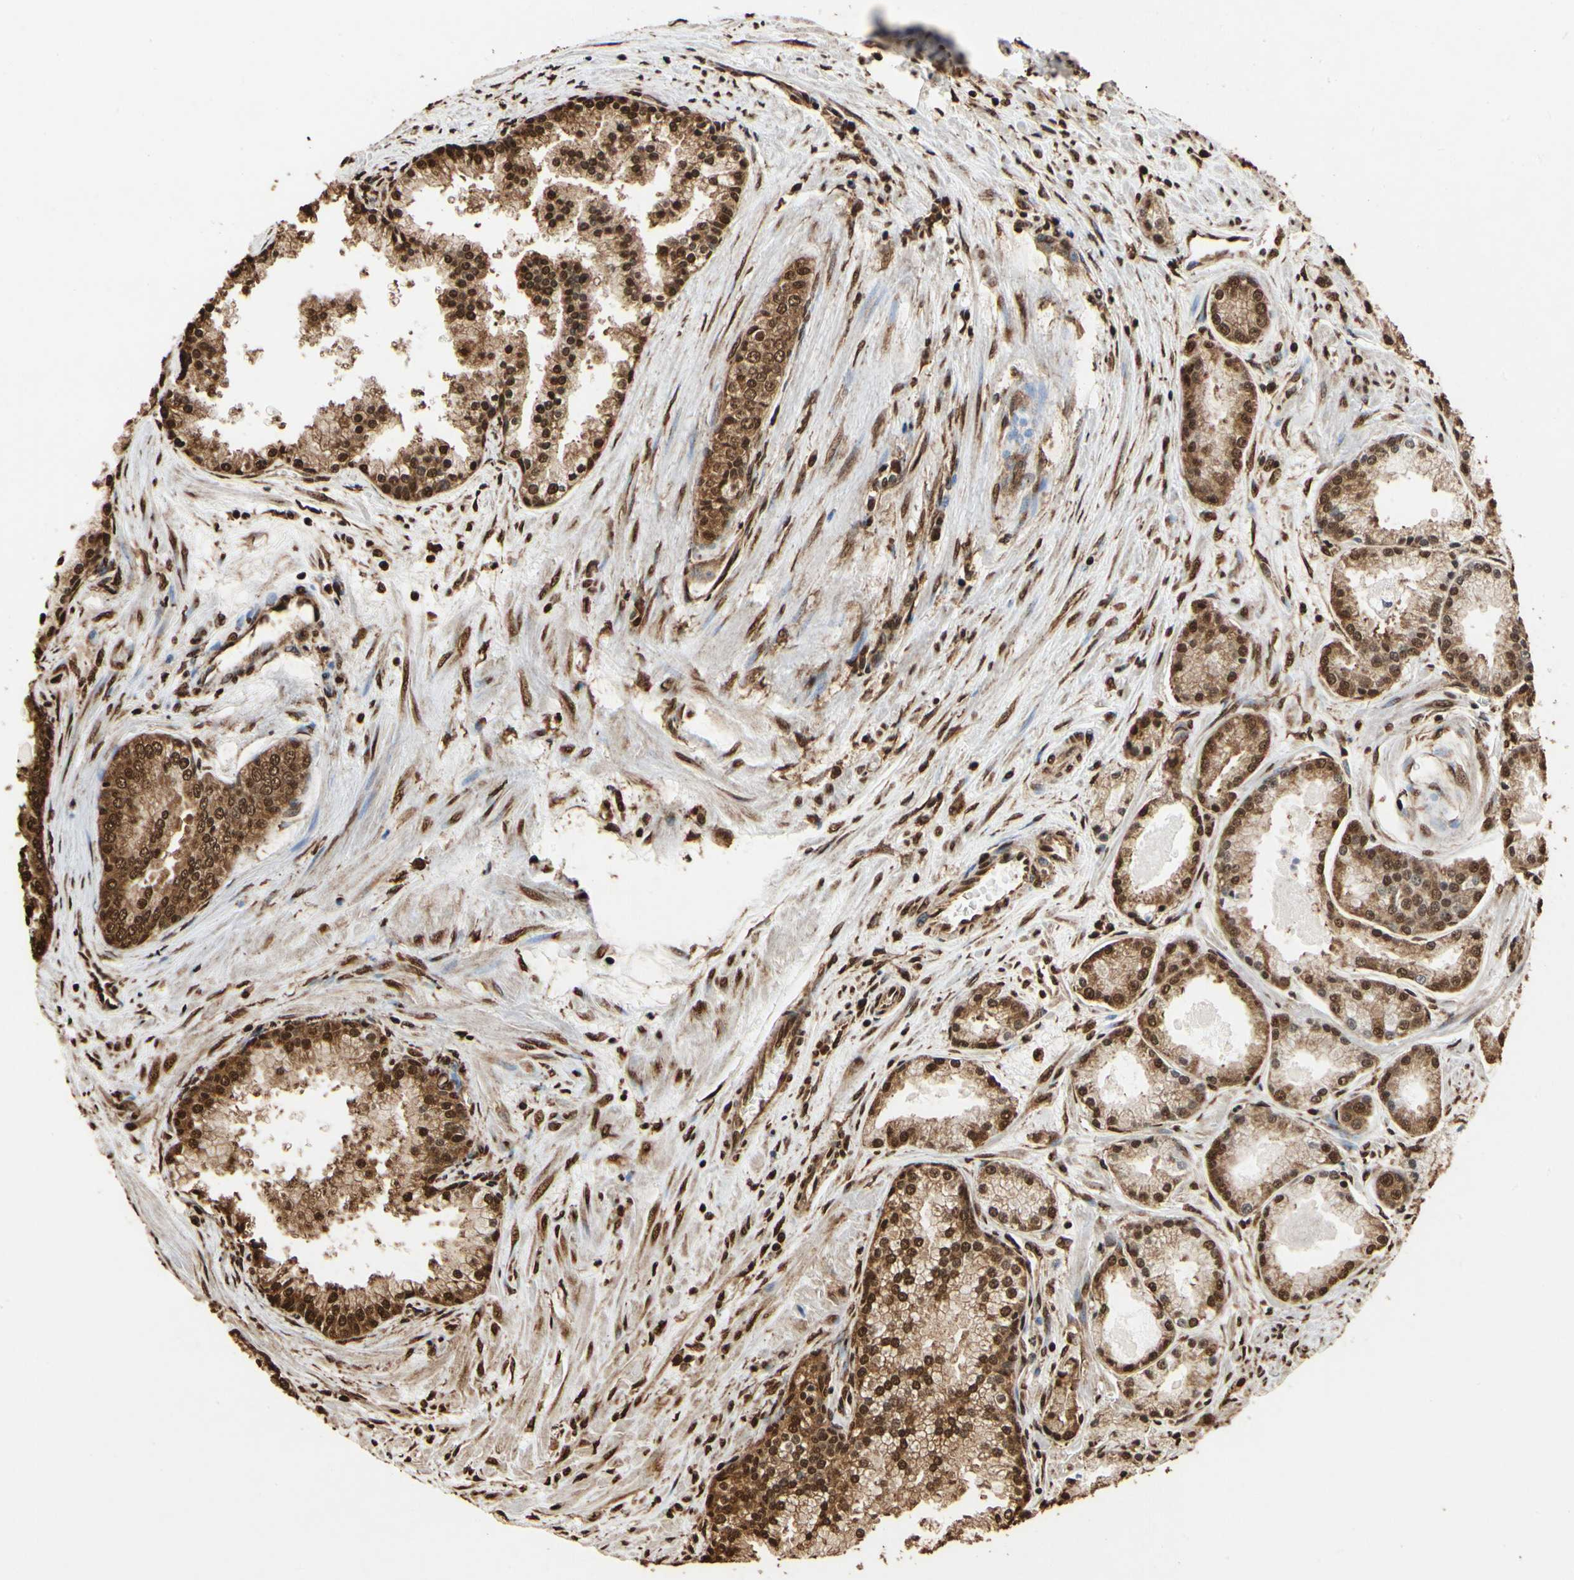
{"staining": {"intensity": "strong", "quantity": ">75%", "location": "cytoplasmic/membranous,nuclear"}, "tissue": "prostate cancer", "cell_type": "Tumor cells", "image_type": "cancer", "snomed": [{"axis": "morphology", "description": "Adenocarcinoma, High grade"}, {"axis": "topography", "description": "Prostate"}], "caption": "Immunohistochemical staining of prostate cancer shows high levels of strong cytoplasmic/membranous and nuclear protein staining in approximately >75% of tumor cells.", "gene": "HNRNPK", "patient": {"sex": "male", "age": 61}}